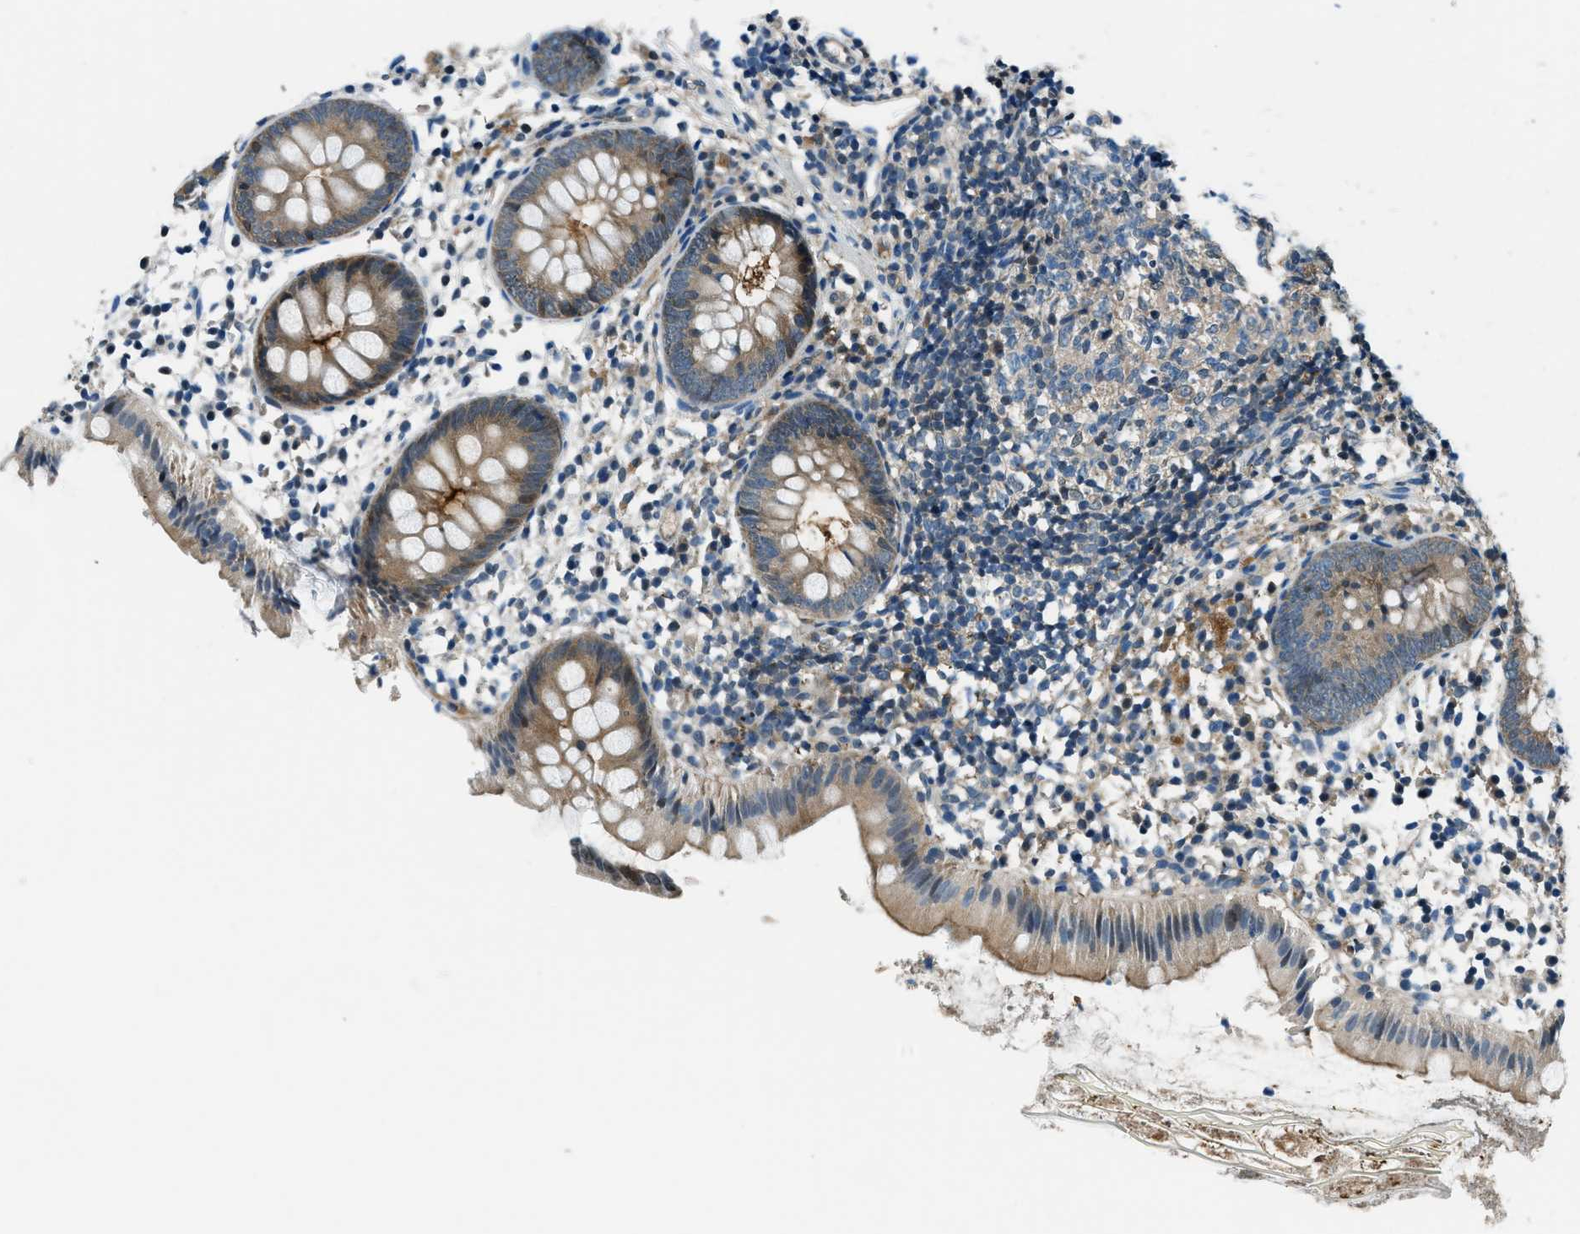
{"staining": {"intensity": "moderate", "quantity": ">75%", "location": "cytoplasmic/membranous"}, "tissue": "appendix", "cell_type": "Glandular cells", "image_type": "normal", "snomed": [{"axis": "morphology", "description": "Normal tissue, NOS"}, {"axis": "topography", "description": "Appendix"}], "caption": "About >75% of glandular cells in unremarkable human appendix exhibit moderate cytoplasmic/membranous protein expression as visualized by brown immunohistochemical staining.", "gene": "HEBP2", "patient": {"sex": "female", "age": 20}}